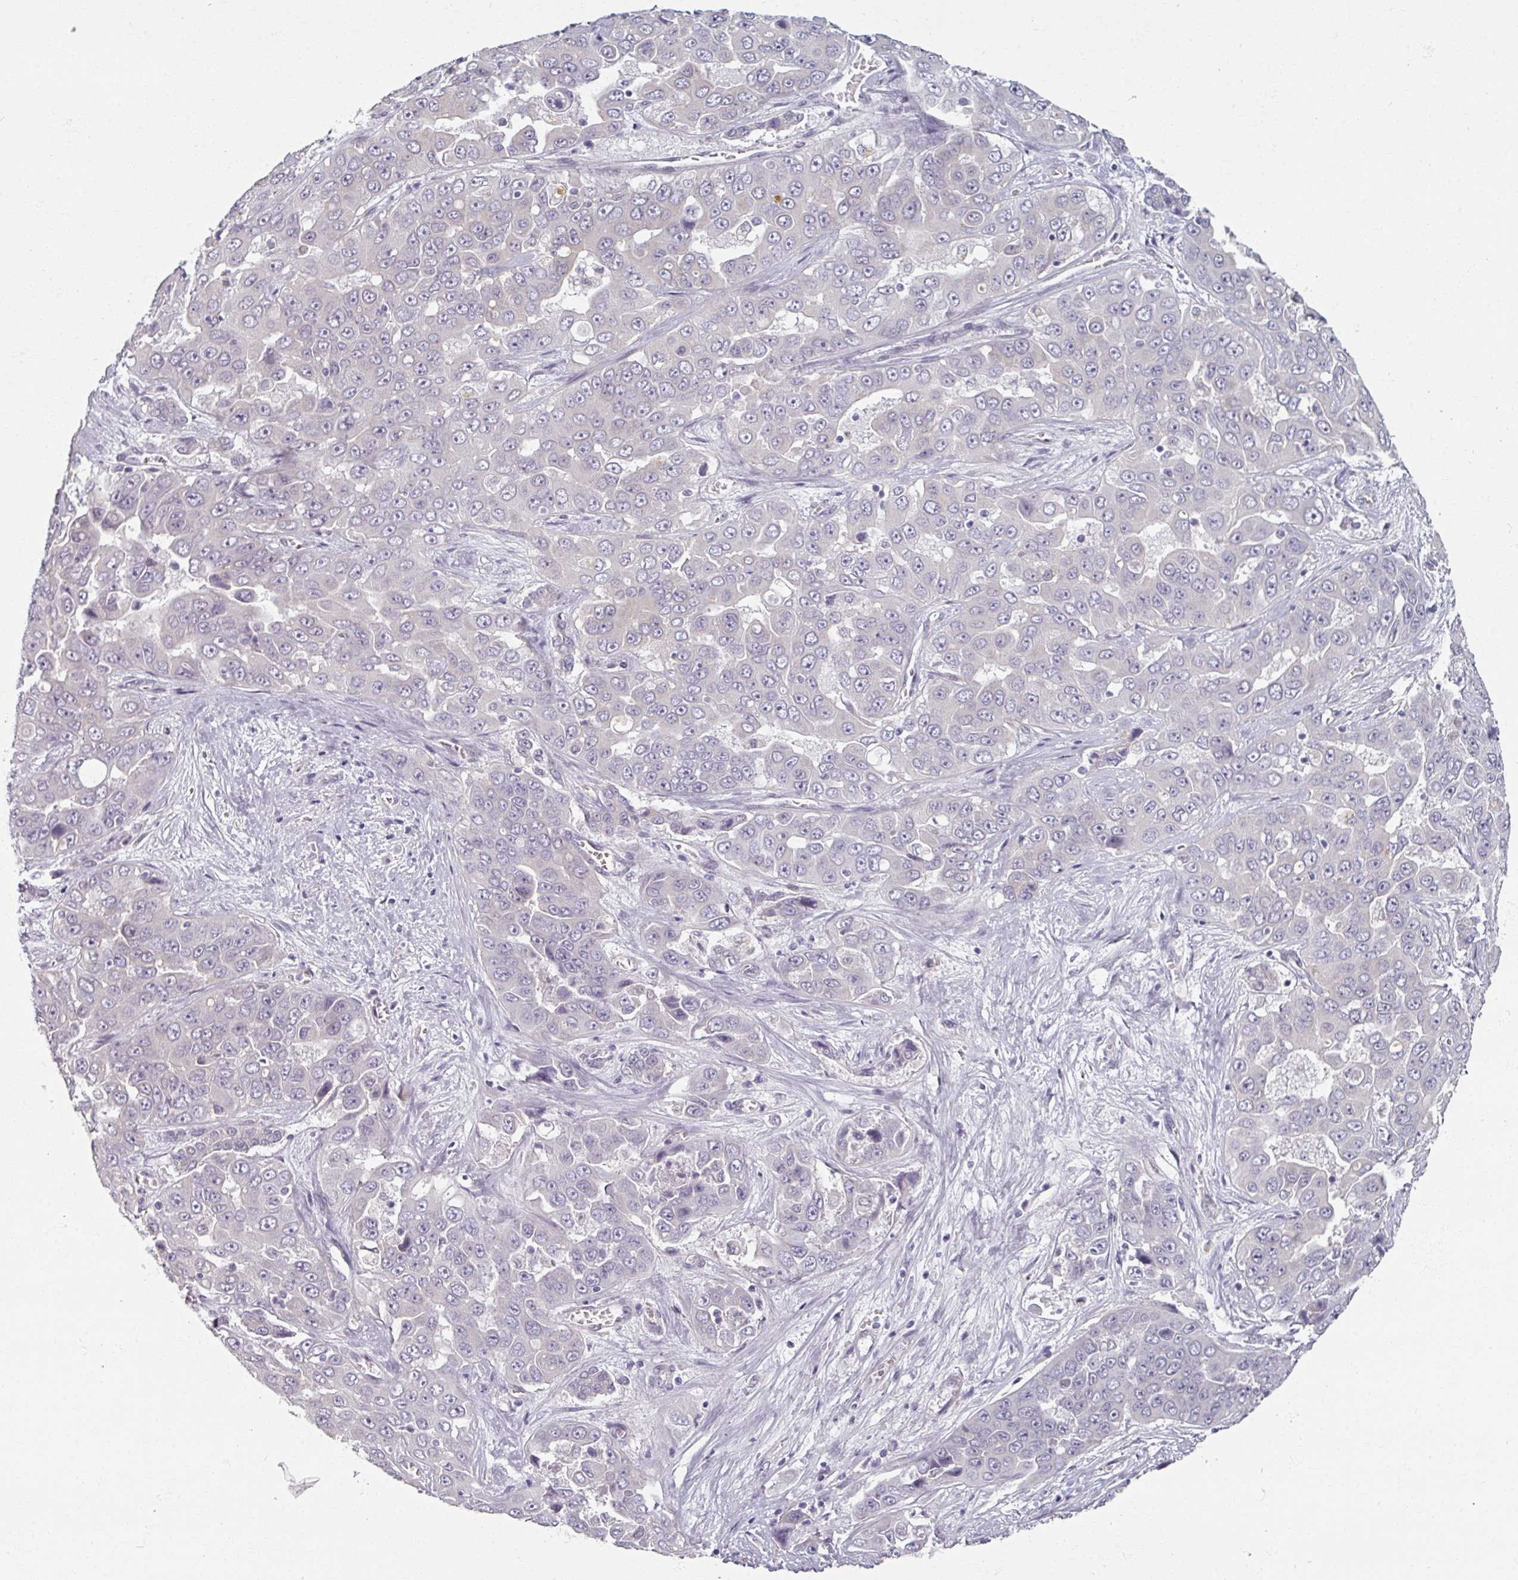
{"staining": {"intensity": "negative", "quantity": "none", "location": "none"}, "tissue": "liver cancer", "cell_type": "Tumor cells", "image_type": "cancer", "snomed": [{"axis": "morphology", "description": "Cholangiocarcinoma"}, {"axis": "topography", "description": "Liver"}], "caption": "Immunohistochemistry (IHC) micrograph of human liver cancer (cholangiocarcinoma) stained for a protein (brown), which displays no positivity in tumor cells. (Stains: DAB IHC with hematoxylin counter stain, Microscopy: brightfield microscopy at high magnification).", "gene": "RIPOR3", "patient": {"sex": "female", "age": 52}}